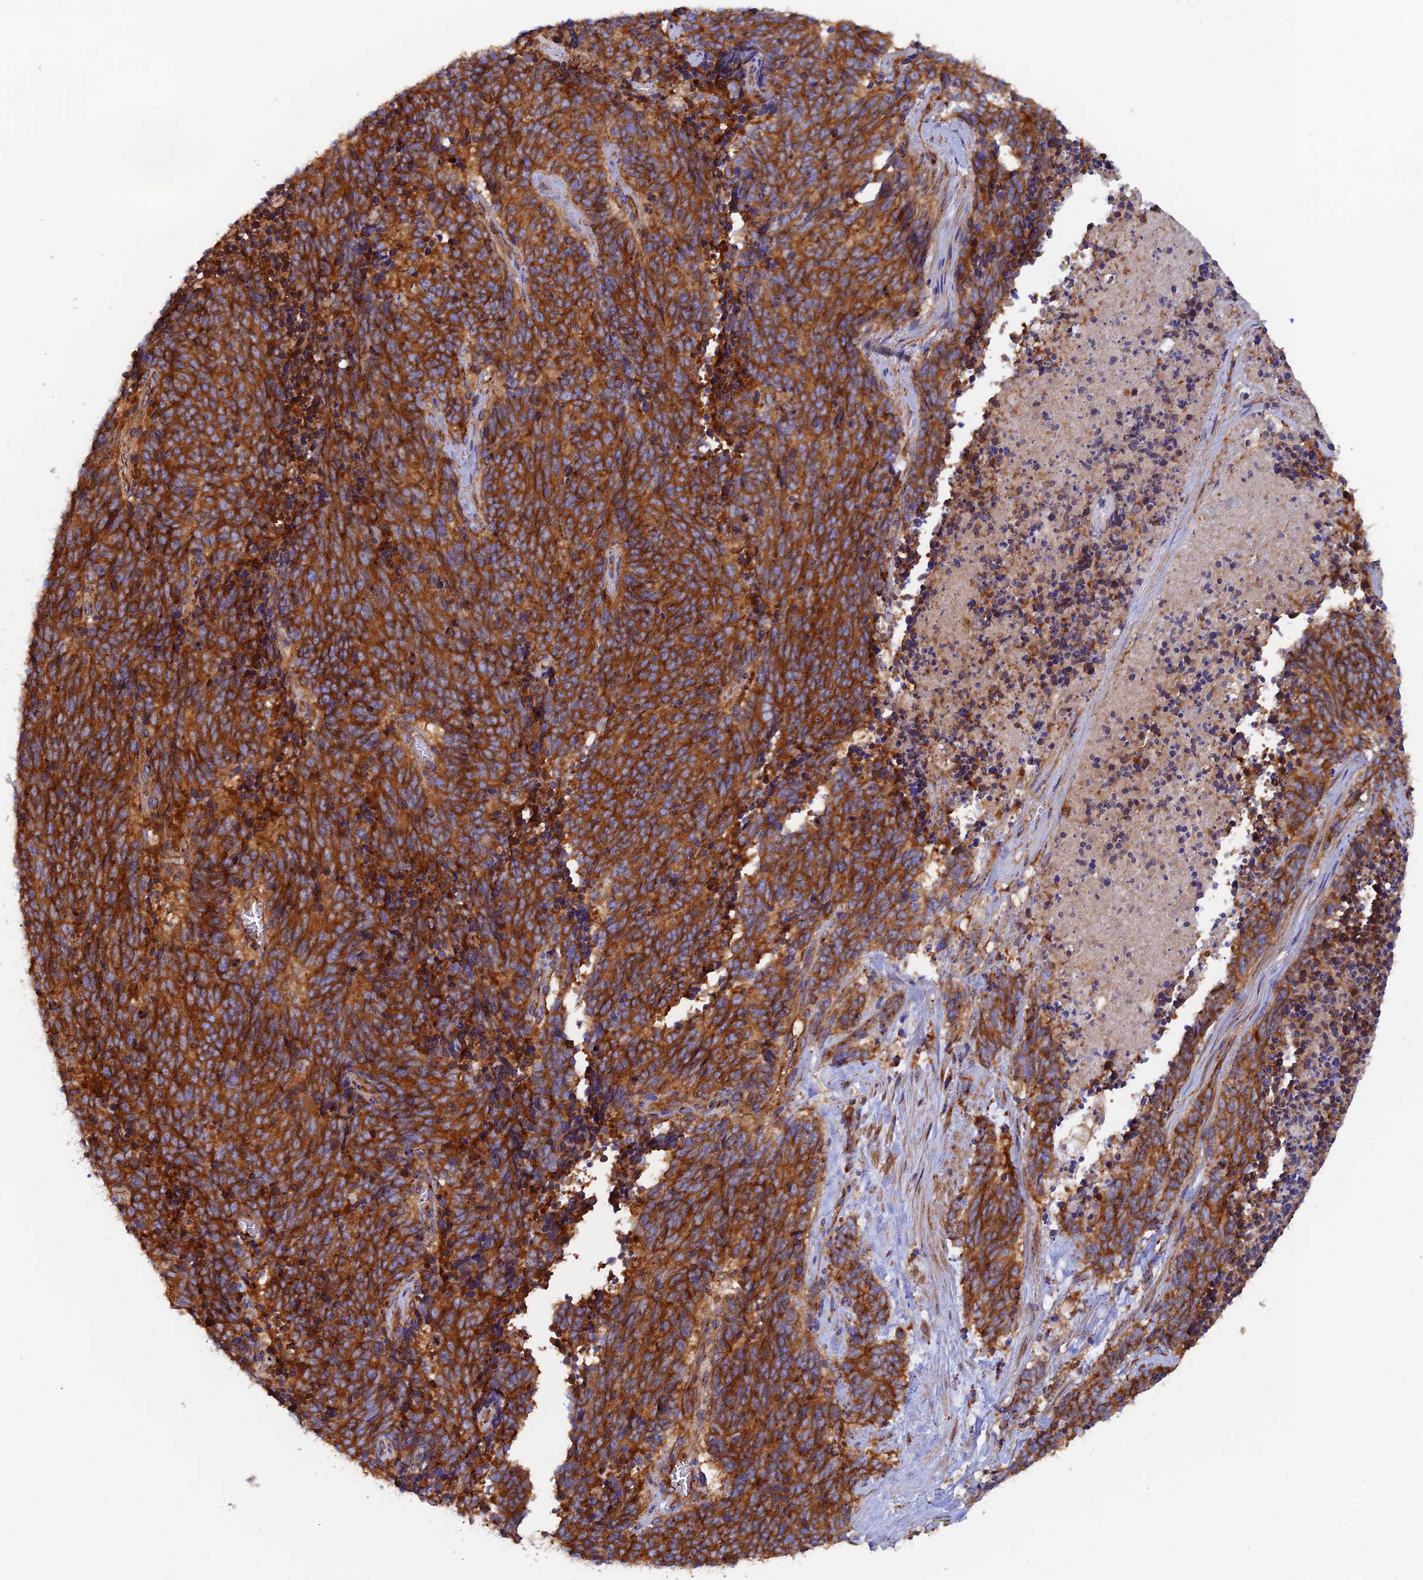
{"staining": {"intensity": "strong", "quantity": ">75%", "location": "cytoplasmic/membranous"}, "tissue": "cervical cancer", "cell_type": "Tumor cells", "image_type": "cancer", "snomed": [{"axis": "morphology", "description": "Squamous cell carcinoma, NOS"}, {"axis": "topography", "description": "Cervix"}], "caption": "Immunohistochemistry (IHC) photomicrograph of cervical cancer (squamous cell carcinoma) stained for a protein (brown), which exhibits high levels of strong cytoplasmic/membranous positivity in about >75% of tumor cells.", "gene": "DCTN2", "patient": {"sex": "female", "age": 29}}